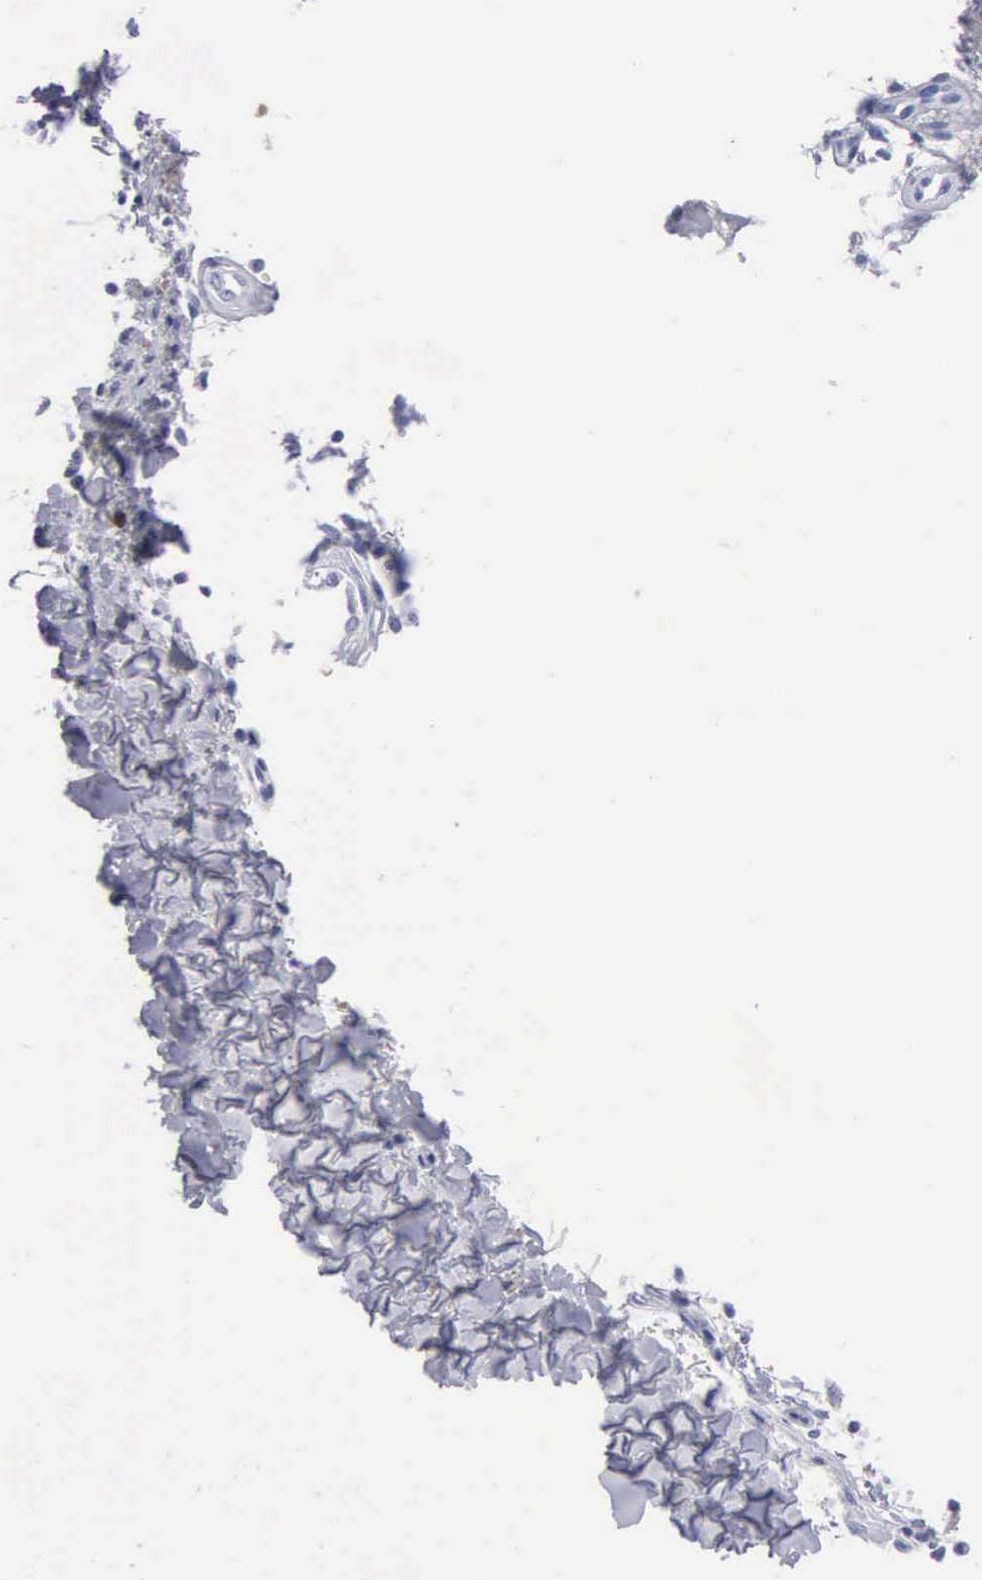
{"staining": {"intensity": "weak", "quantity": "<25%", "location": "cytoplasmic/membranous"}, "tissue": "melanoma", "cell_type": "Tumor cells", "image_type": "cancer", "snomed": [{"axis": "morphology", "description": "Malignant melanoma, NOS"}, {"axis": "topography", "description": "Skin"}], "caption": "A high-resolution image shows IHC staining of melanoma, which shows no significant expression in tumor cells. Brightfield microscopy of immunohistochemistry (IHC) stained with DAB (3,3'-diaminobenzidine) (brown) and hematoxylin (blue), captured at high magnification.", "gene": "CYP19A1", "patient": {"sex": "female", "age": 52}}